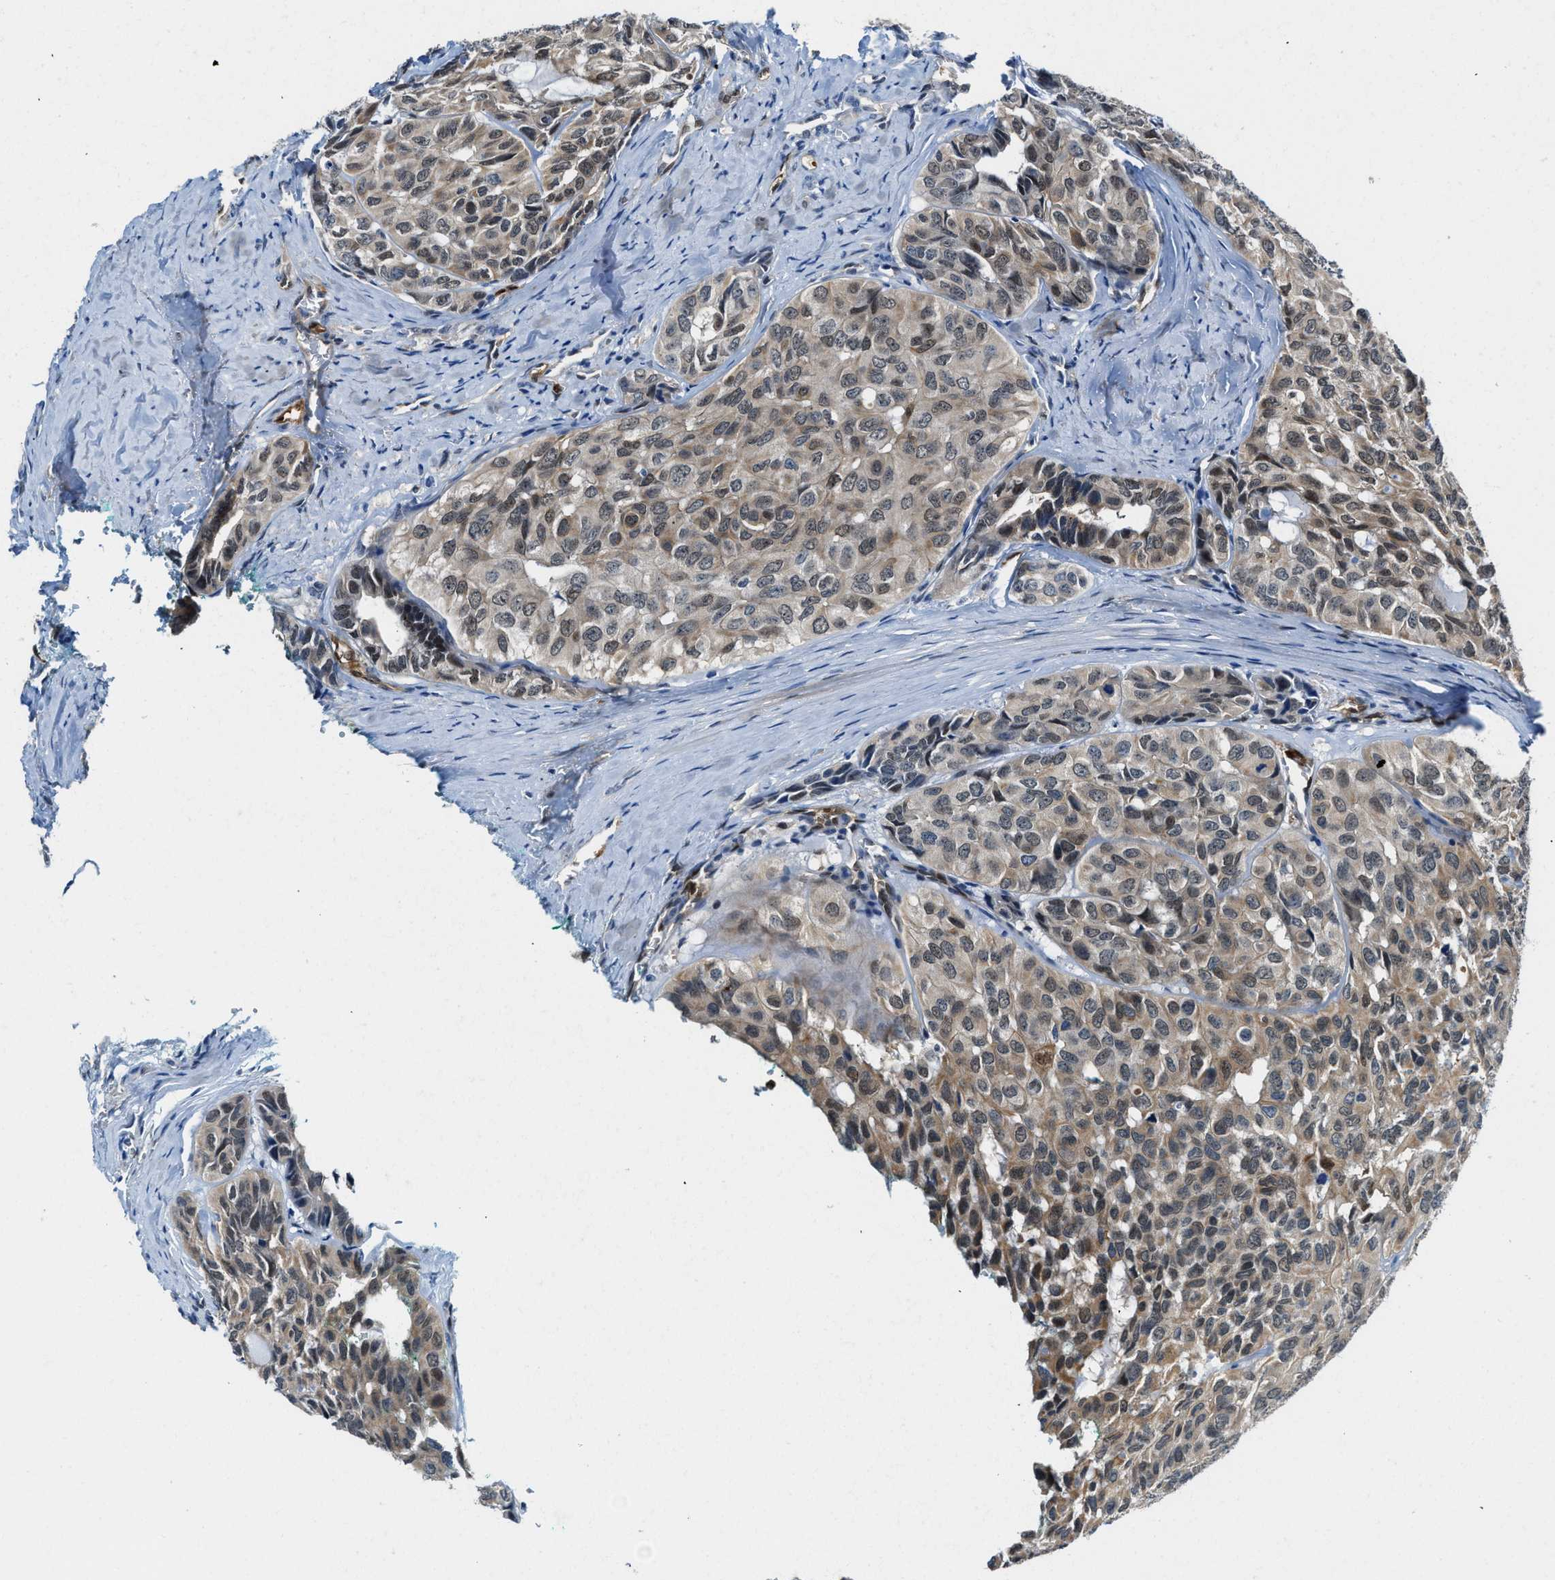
{"staining": {"intensity": "moderate", "quantity": "25%-75%", "location": "cytoplasmic/membranous,nuclear"}, "tissue": "head and neck cancer", "cell_type": "Tumor cells", "image_type": "cancer", "snomed": [{"axis": "morphology", "description": "Adenocarcinoma, NOS"}, {"axis": "topography", "description": "Salivary gland, NOS"}, {"axis": "topography", "description": "Head-Neck"}], "caption": "There is medium levels of moderate cytoplasmic/membranous and nuclear positivity in tumor cells of head and neck cancer (adenocarcinoma), as demonstrated by immunohistochemical staining (brown color).", "gene": "LTA4H", "patient": {"sex": "female", "age": 76}}